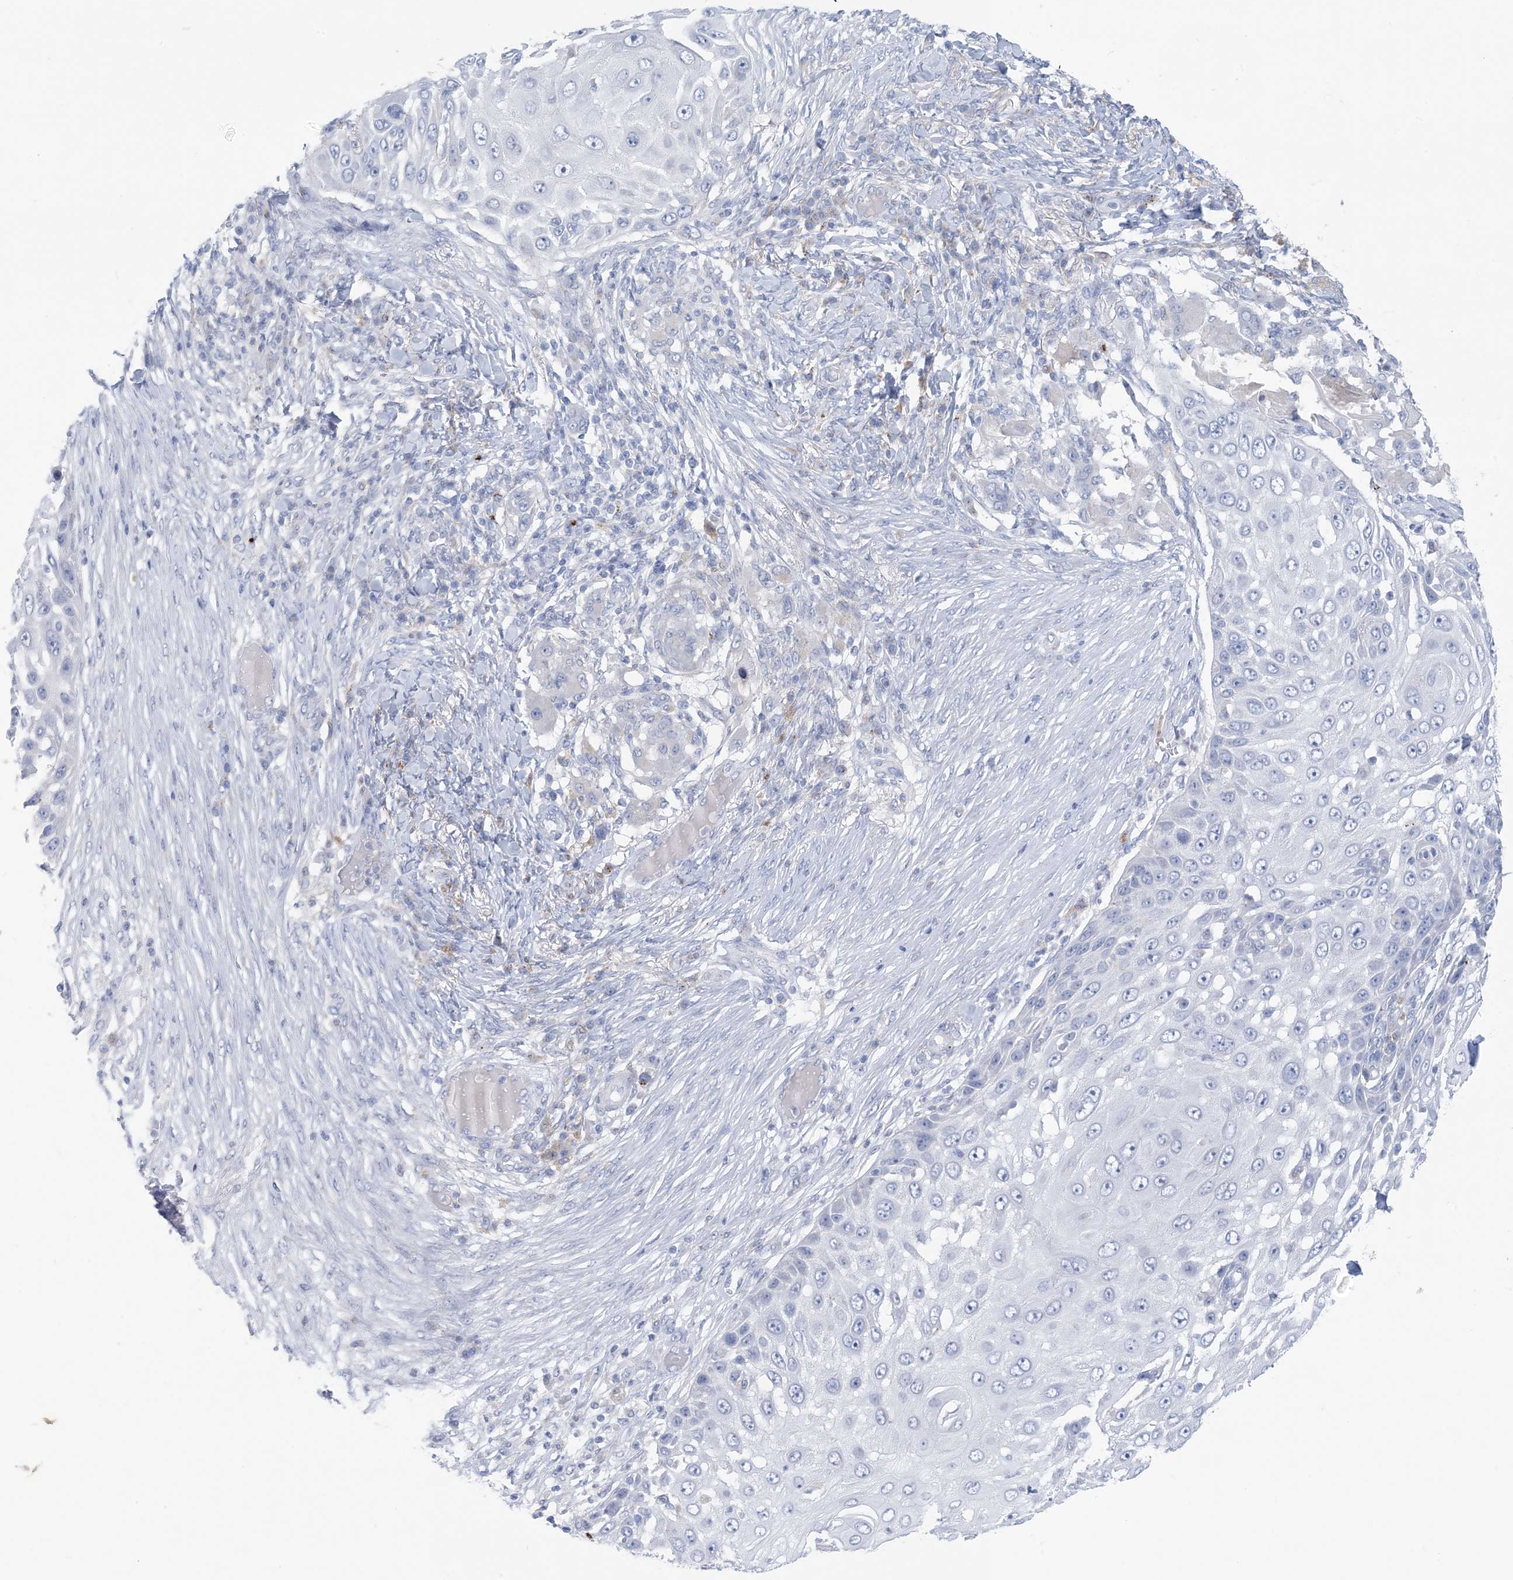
{"staining": {"intensity": "negative", "quantity": "none", "location": "none"}, "tissue": "skin cancer", "cell_type": "Tumor cells", "image_type": "cancer", "snomed": [{"axis": "morphology", "description": "Squamous cell carcinoma, NOS"}, {"axis": "topography", "description": "Skin"}], "caption": "This micrograph is of skin cancer stained with immunohistochemistry to label a protein in brown with the nuclei are counter-stained blue. There is no expression in tumor cells. Brightfield microscopy of IHC stained with DAB (3,3'-diaminobenzidine) (brown) and hematoxylin (blue), captured at high magnification.", "gene": "GABRG1", "patient": {"sex": "female", "age": 44}}